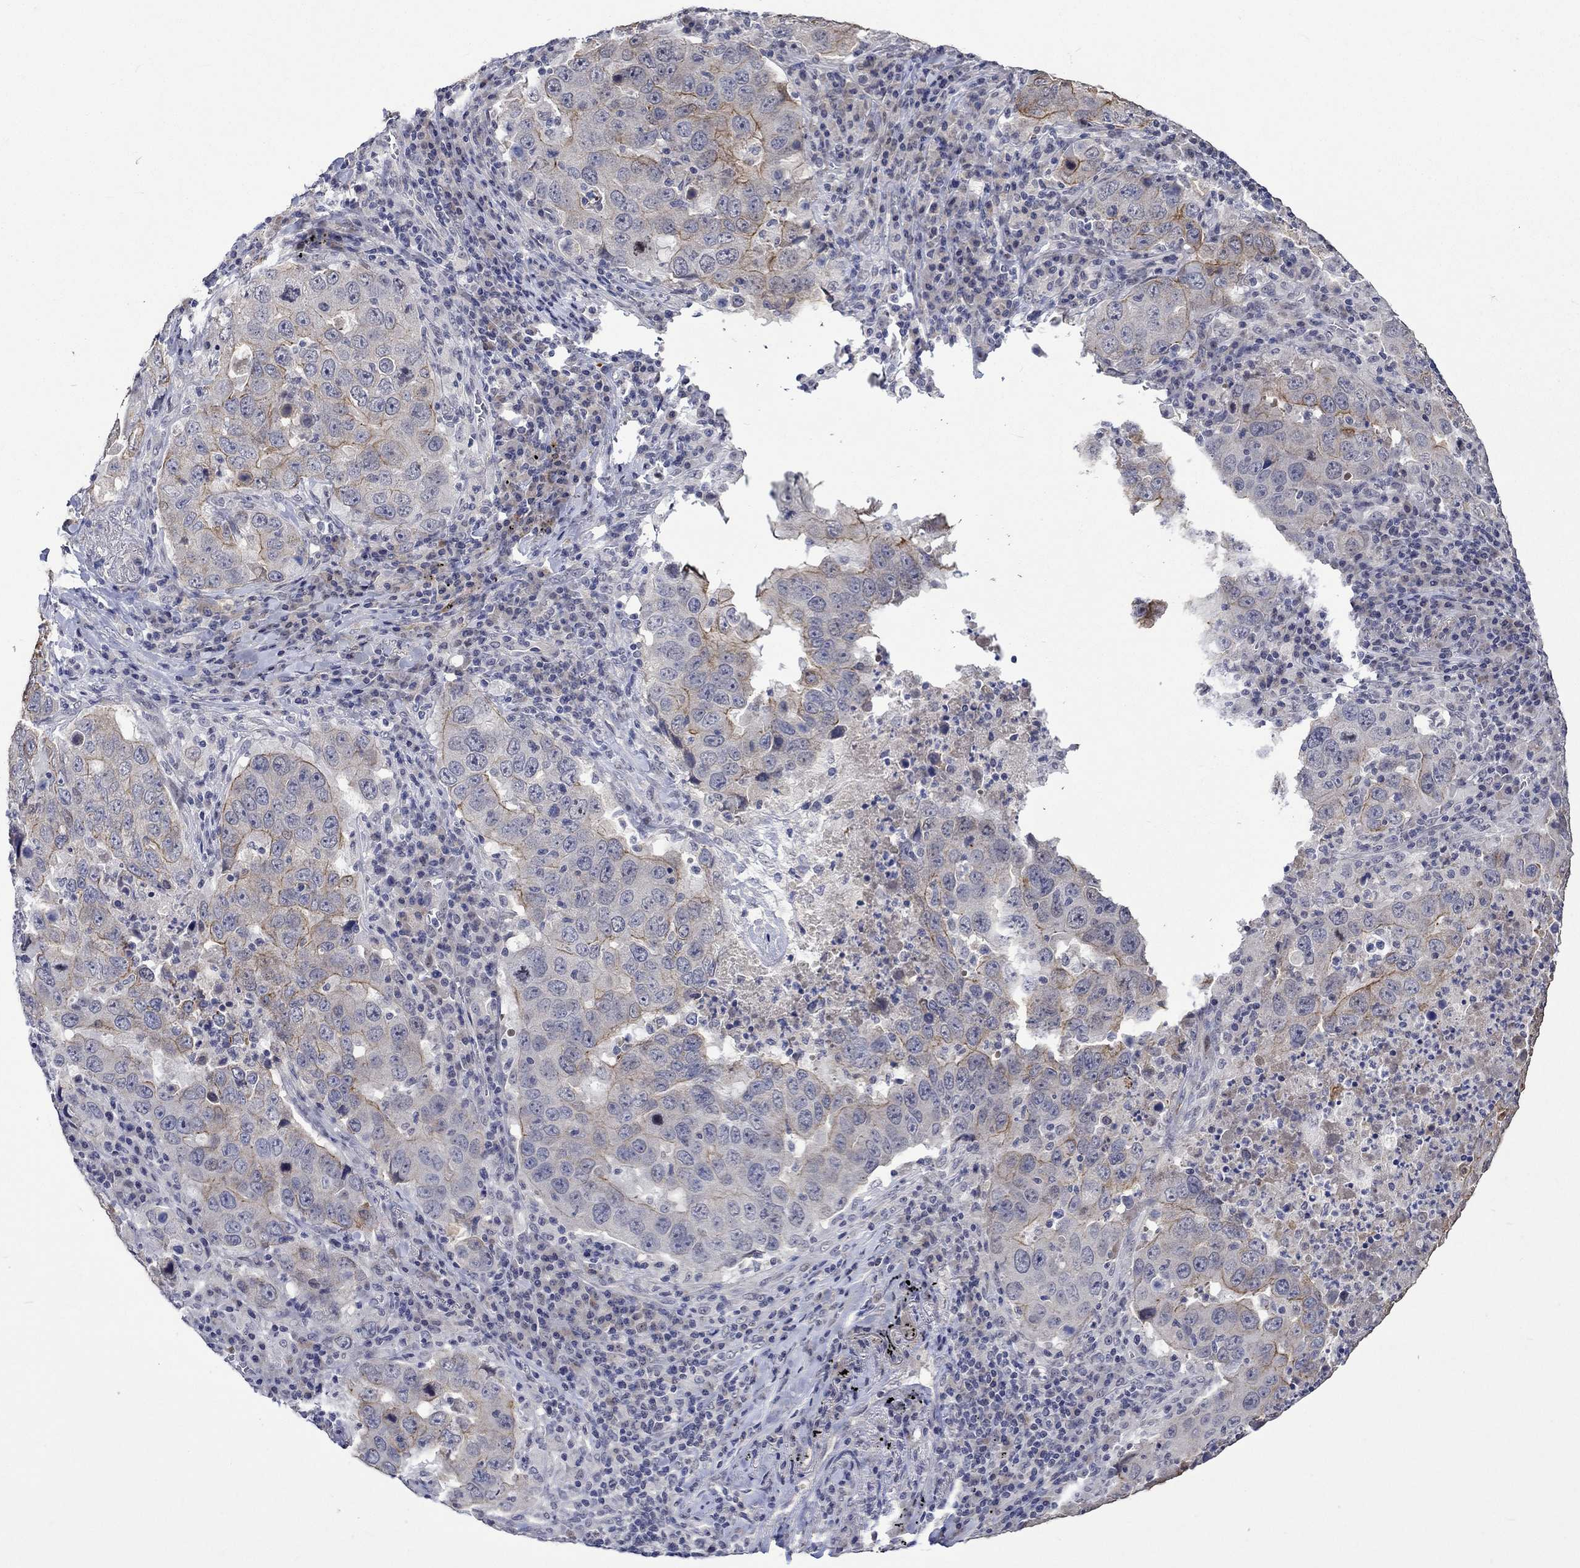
{"staining": {"intensity": "strong", "quantity": "<25%", "location": "cytoplasmic/membranous"}, "tissue": "lung cancer", "cell_type": "Tumor cells", "image_type": "cancer", "snomed": [{"axis": "morphology", "description": "Adenocarcinoma, NOS"}, {"axis": "topography", "description": "Lung"}], "caption": "Immunohistochemical staining of lung cancer displays medium levels of strong cytoplasmic/membranous positivity in about <25% of tumor cells.", "gene": "DDX3Y", "patient": {"sex": "male", "age": 73}}